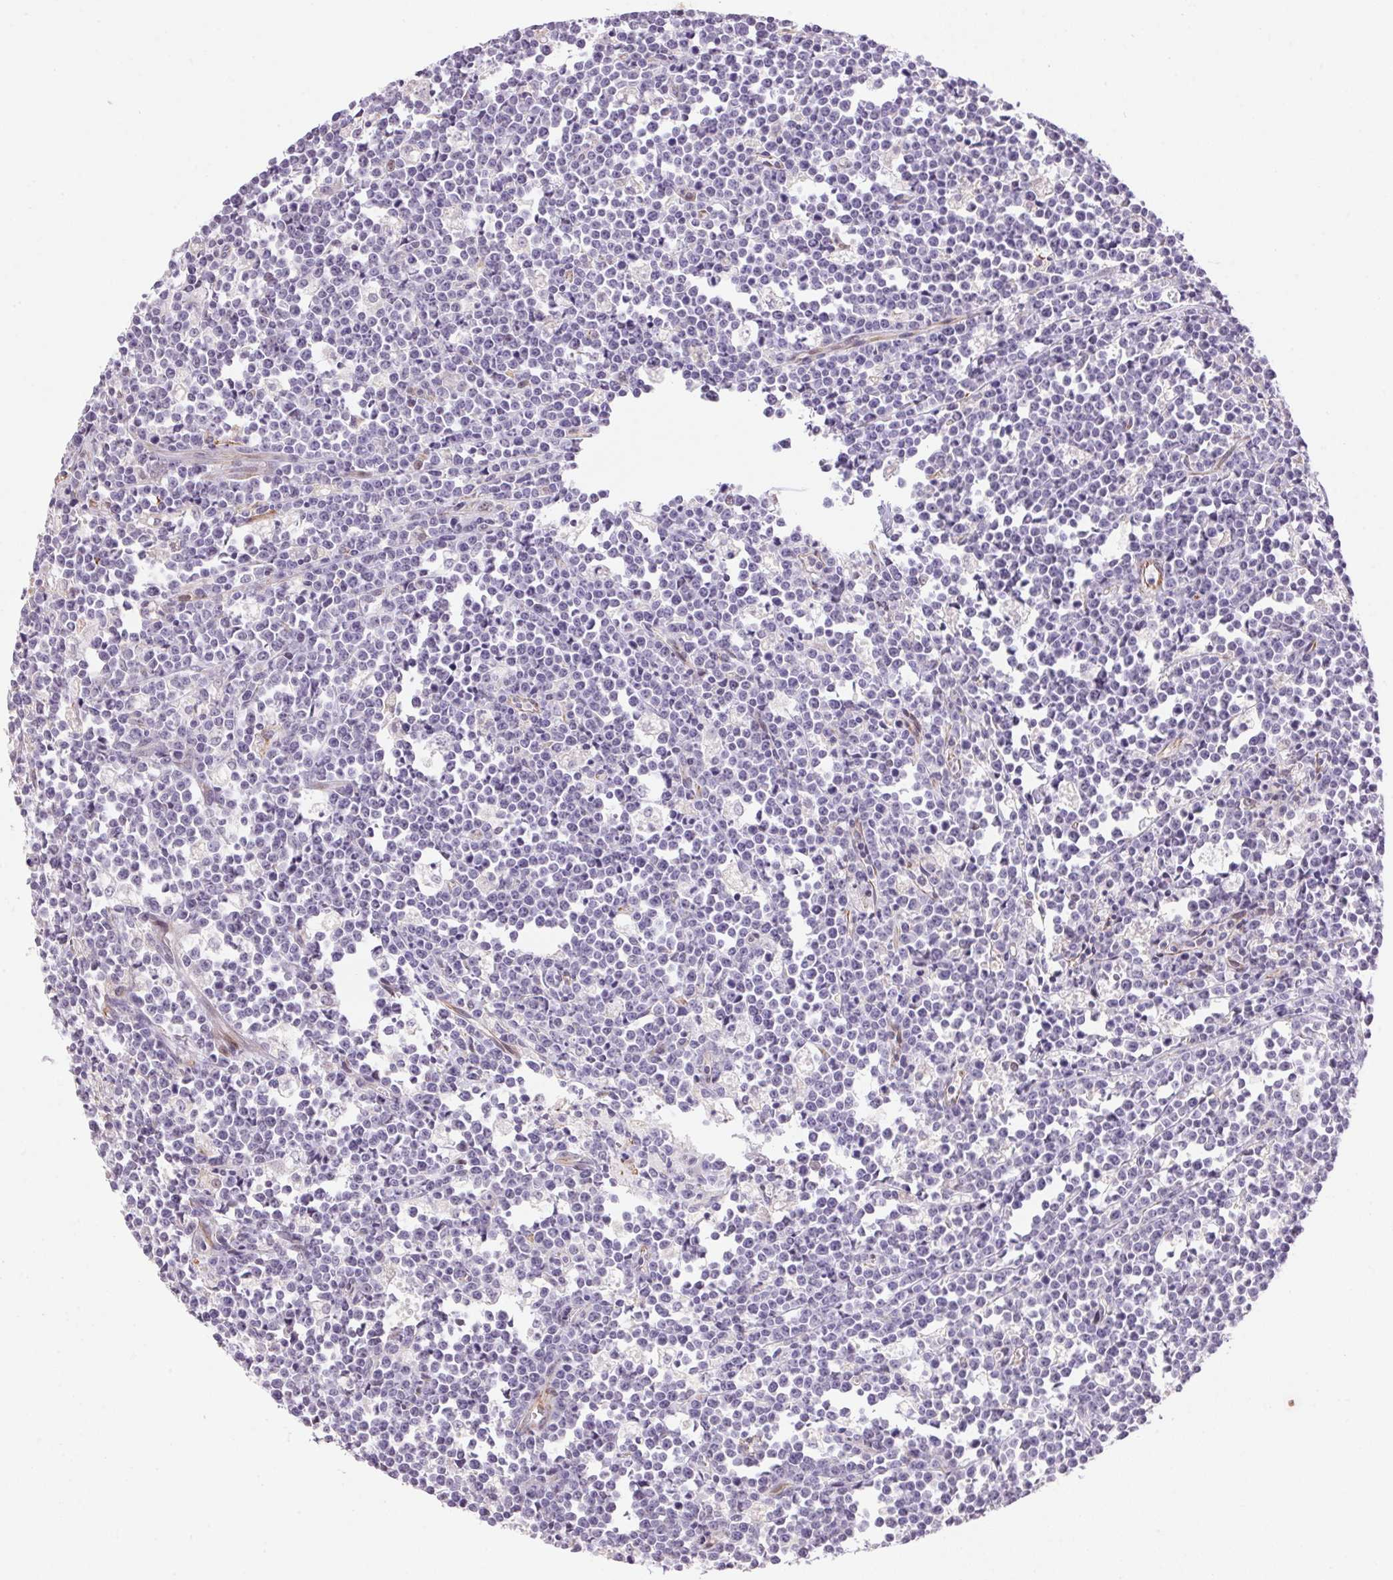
{"staining": {"intensity": "negative", "quantity": "none", "location": "none"}, "tissue": "lymphoma", "cell_type": "Tumor cells", "image_type": "cancer", "snomed": [{"axis": "morphology", "description": "Malignant lymphoma, non-Hodgkin's type, High grade"}, {"axis": "topography", "description": "Small intestine"}], "caption": "High magnification brightfield microscopy of malignant lymphoma, non-Hodgkin's type (high-grade) stained with DAB (brown) and counterstained with hematoxylin (blue): tumor cells show no significant staining.", "gene": "GYG2", "patient": {"sex": "female", "age": 56}}